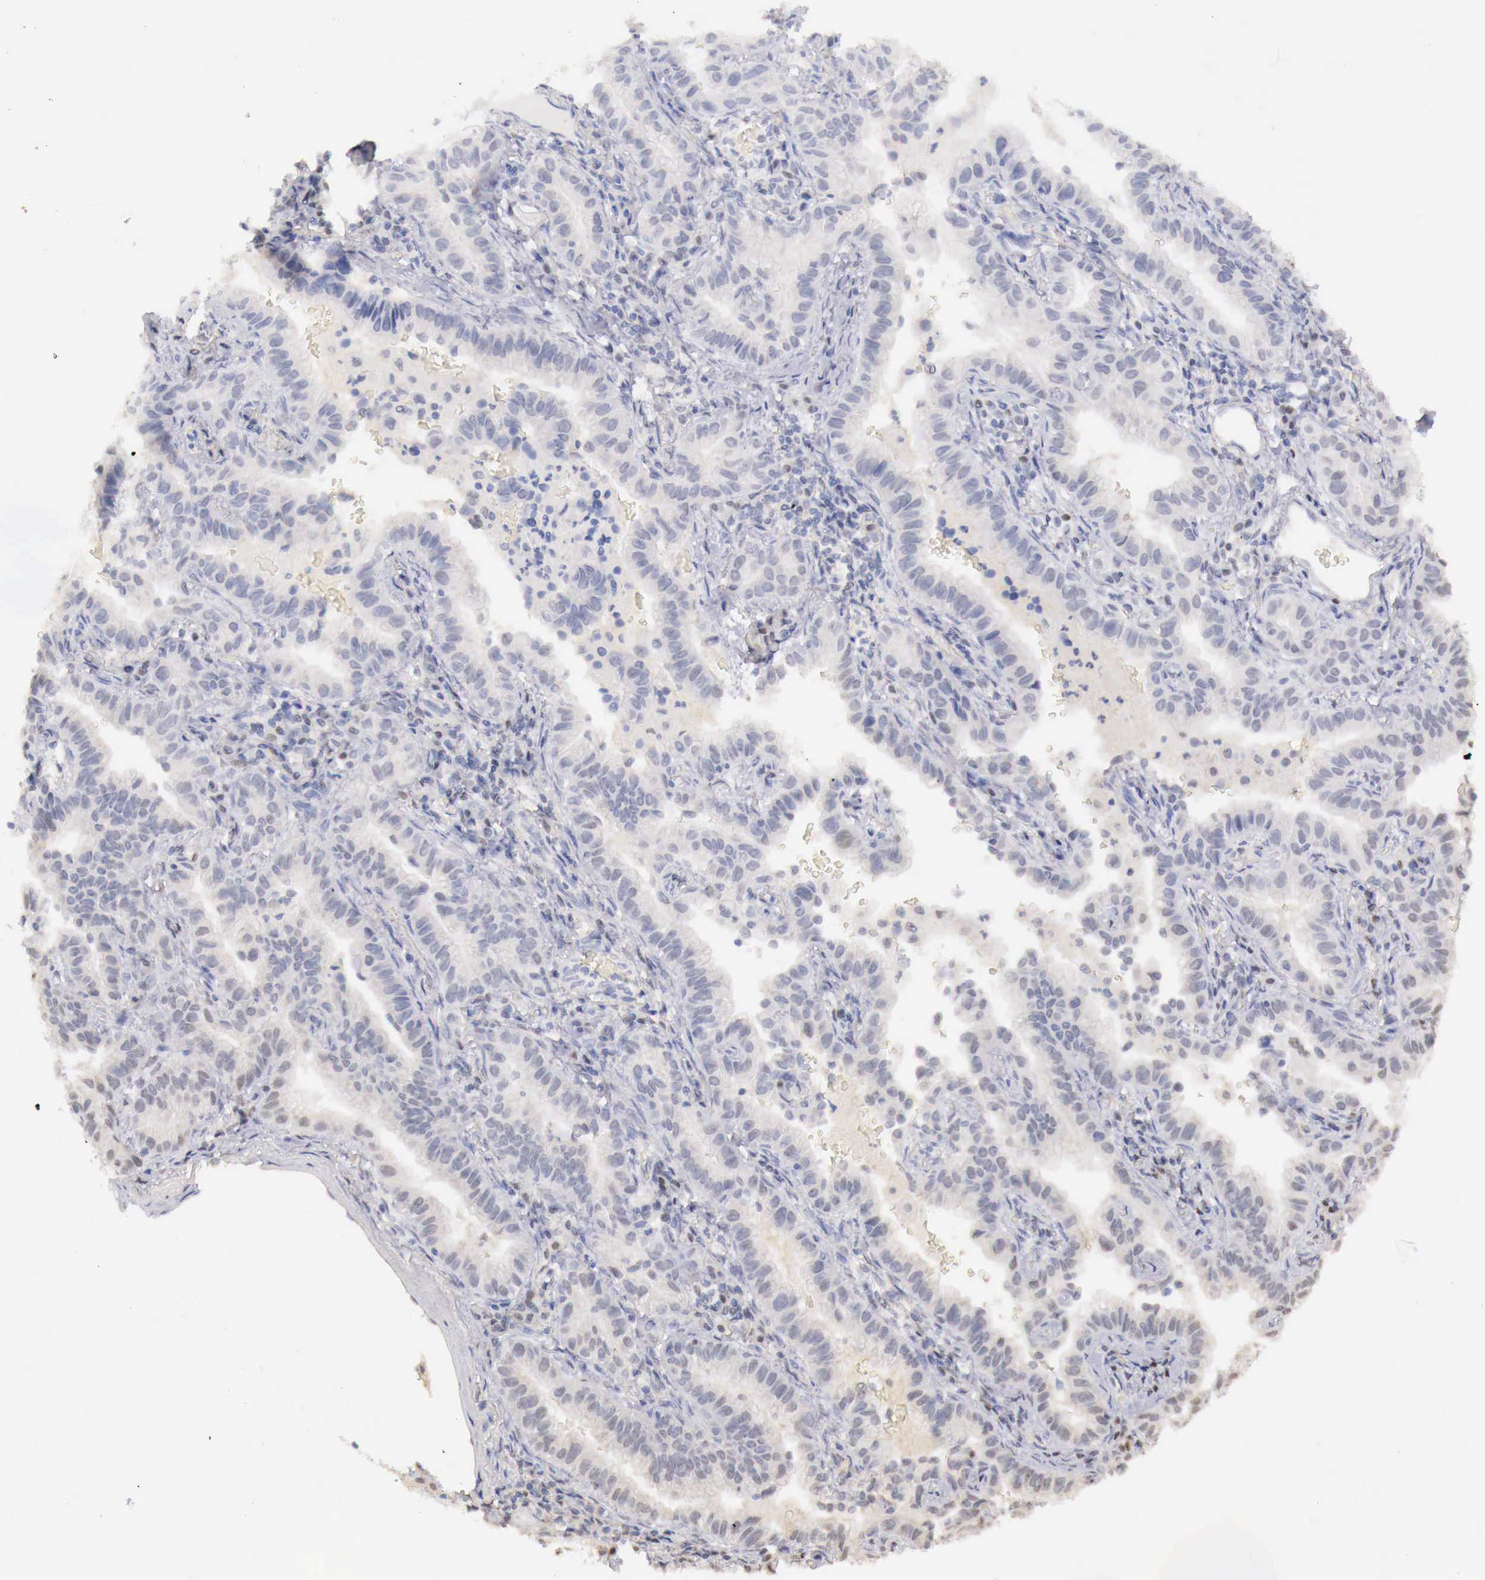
{"staining": {"intensity": "negative", "quantity": "none", "location": "none"}, "tissue": "lung cancer", "cell_type": "Tumor cells", "image_type": "cancer", "snomed": [{"axis": "morphology", "description": "Adenocarcinoma, NOS"}, {"axis": "topography", "description": "Lung"}], "caption": "Immunohistochemistry (IHC) of lung cancer (adenocarcinoma) shows no expression in tumor cells.", "gene": "UBA1", "patient": {"sex": "female", "age": 50}}